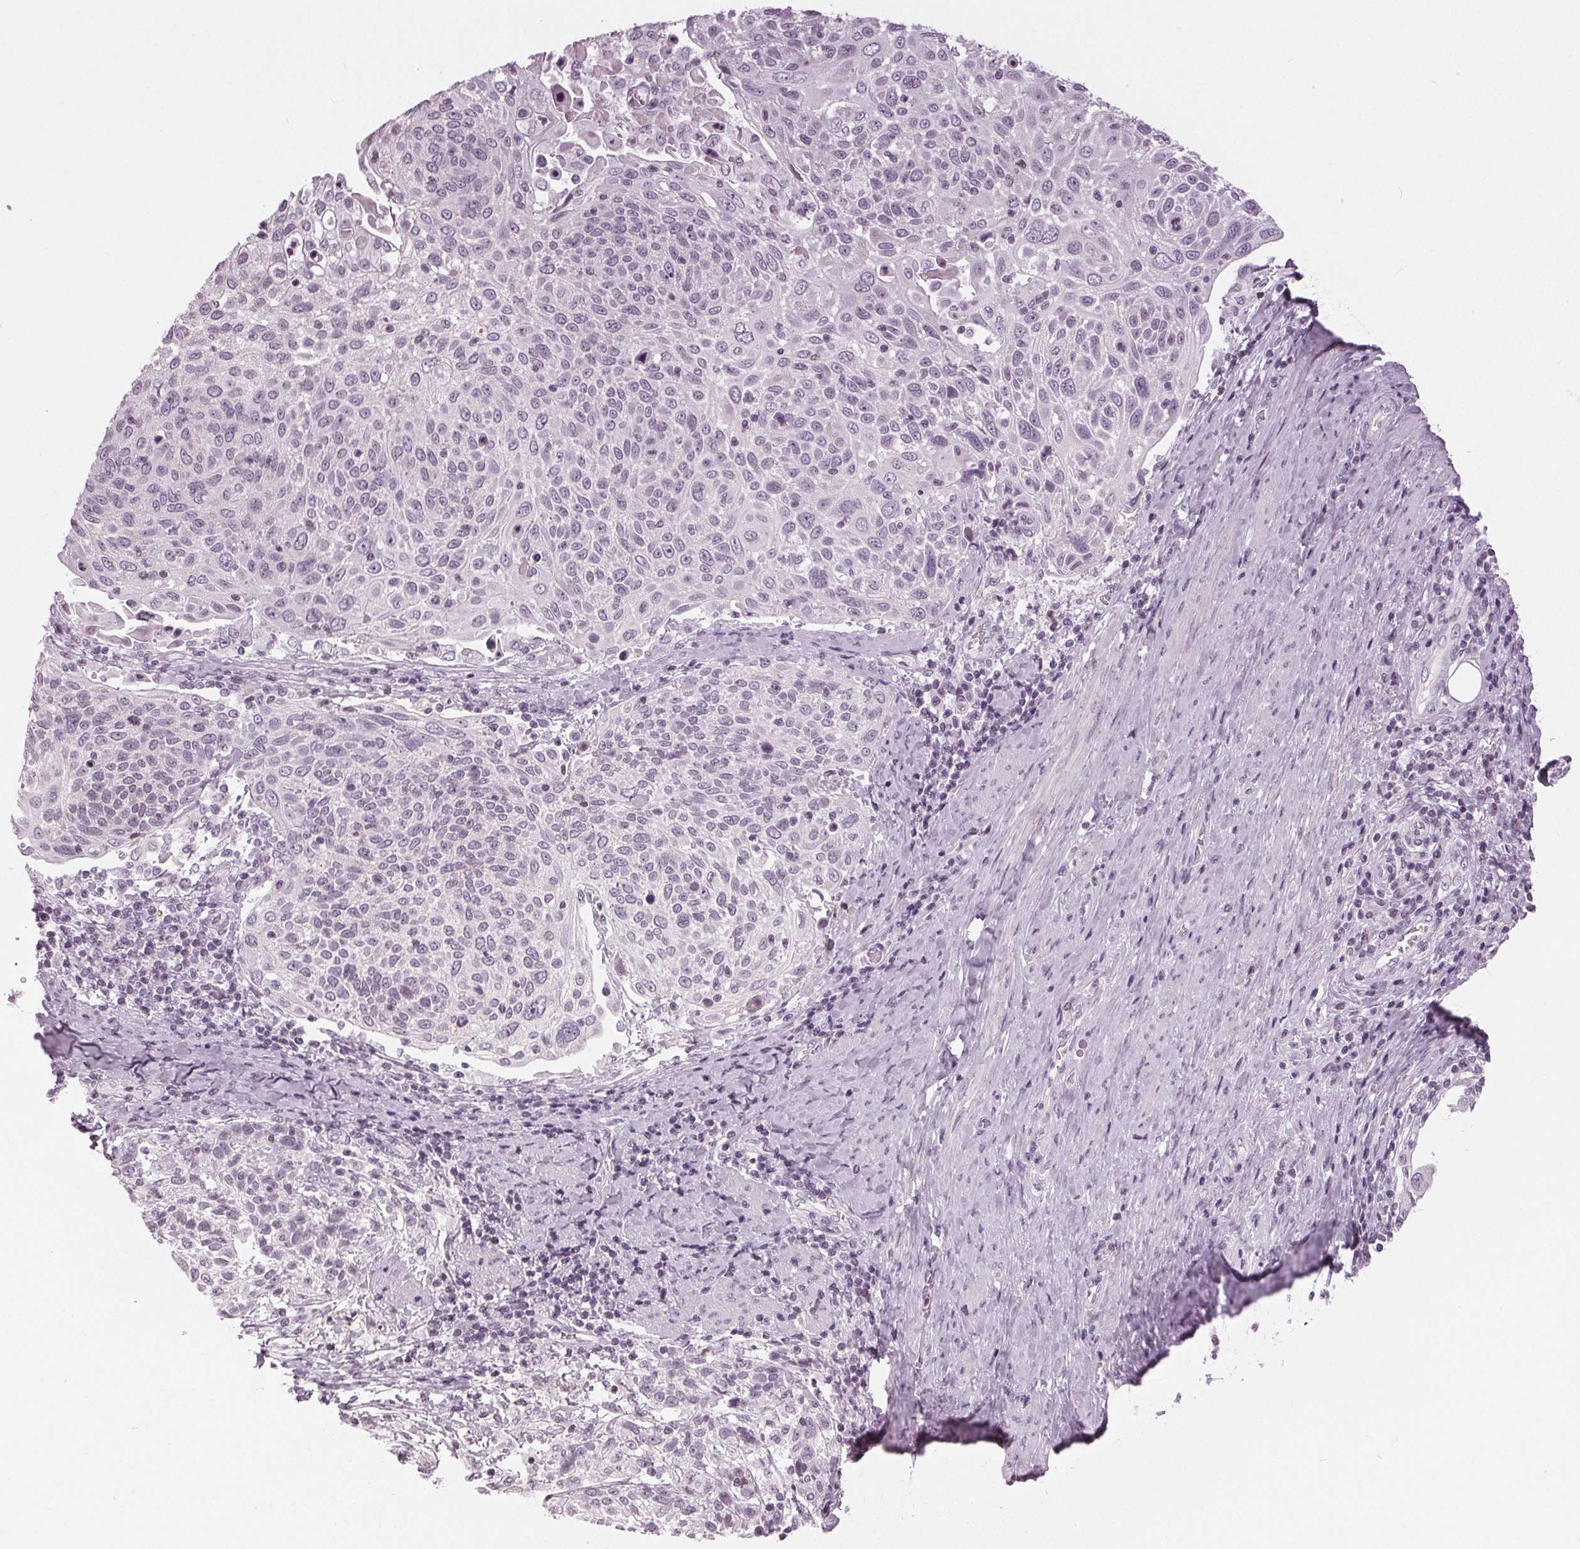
{"staining": {"intensity": "negative", "quantity": "none", "location": "none"}, "tissue": "cervical cancer", "cell_type": "Tumor cells", "image_type": "cancer", "snomed": [{"axis": "morphology", "description": "Squamous cell carcinoma, NOS"}, {"axis": "topography", "description": "Cervix"}], "caption": "Protein analysis of squamous cell carcinoma (cervical) displays no significant staining in tumor cells.", "gene": "SLC9A4", "patient": {"sex": "female", "age": 61}}